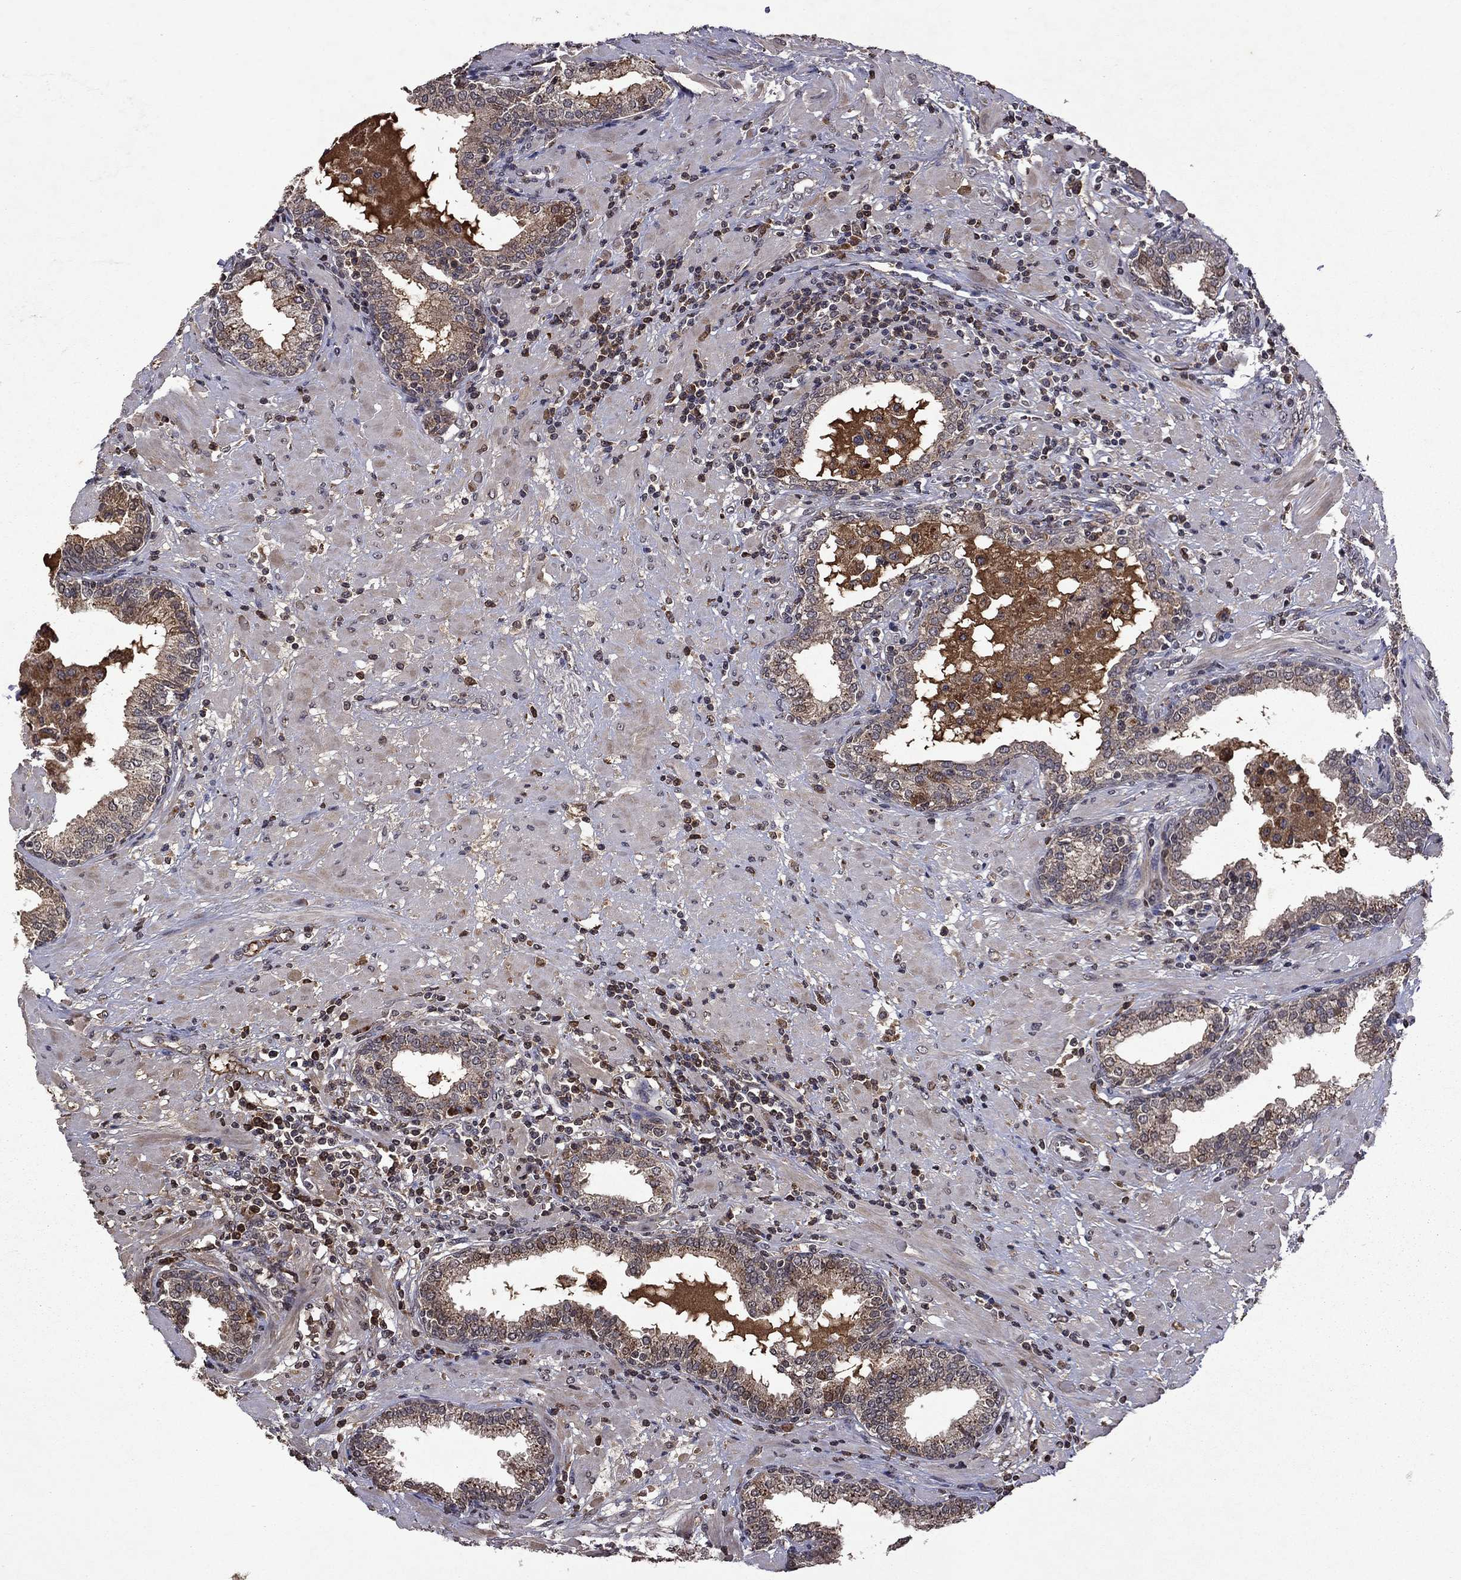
{"staining": {"intensity": "weak", "quantity": "25%-75%", "location": "cytoplasmic/membranous"}, "tissue": "prostate", "cell_type": "Glandular cells", "image_type": "normal", "snomed": [{"axis": "morphology", "description": "Normal tissue, NOS"}, {"axis": "topography", "description": "Prostate"}], "caption": "Glandular cells display low levels of weak cytoplasmic/membranous expression in approximately 25%-75% of cells in benign human prostate.", "gene": "NLGN1", "patient": {"sex": "male", "age": 64}}